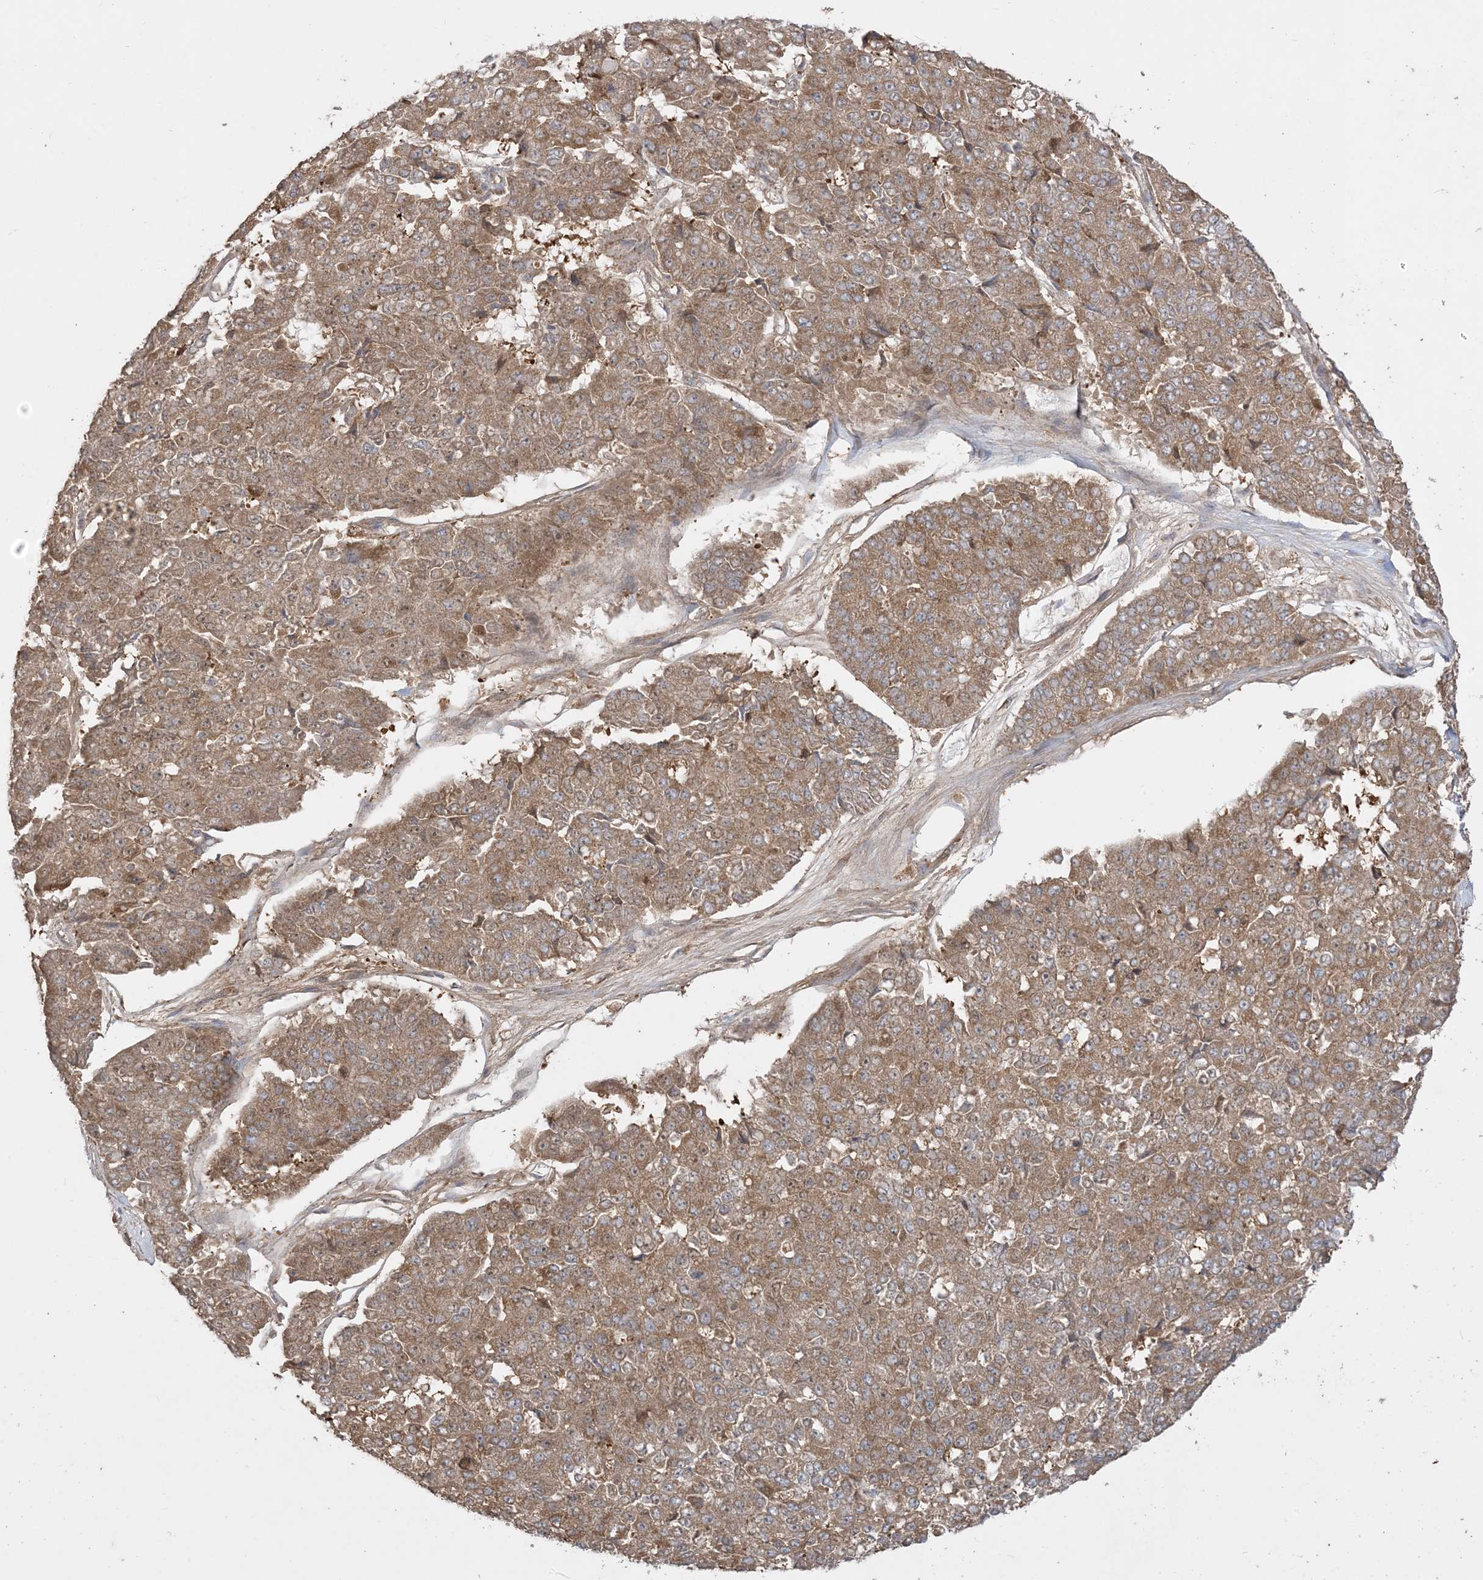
{"staining": {"intensity": "strong", "quantity": ">75%", "location": "cytoplasmic/membranous,nuclear"}, "tissue": "pancreatic cancer", "cell_type": "Tumor cells", "image_type": "cancer", "snomed": [{"axis": "morphology", "description": "Adenocarcinoma, NOS"}, {"axis": "topography", "description": "Pancreas"}], "caption": "A high-resolution micrograph shows immunohistochemistry (IHC) staining of pancreatic adenocarcinoma, which demonstrates strong cytoplasmic/membranous and nuclear expression in approximately >75% of tumor cells. The staining is performed using DAB (3,3'-diaminobenzidine) brown chromogen to label protein expression. The nuclei are counter-stained blue using hematoxylin.", "gene": "SIRT3", "patient": {"sex": "male", "age": 50}}